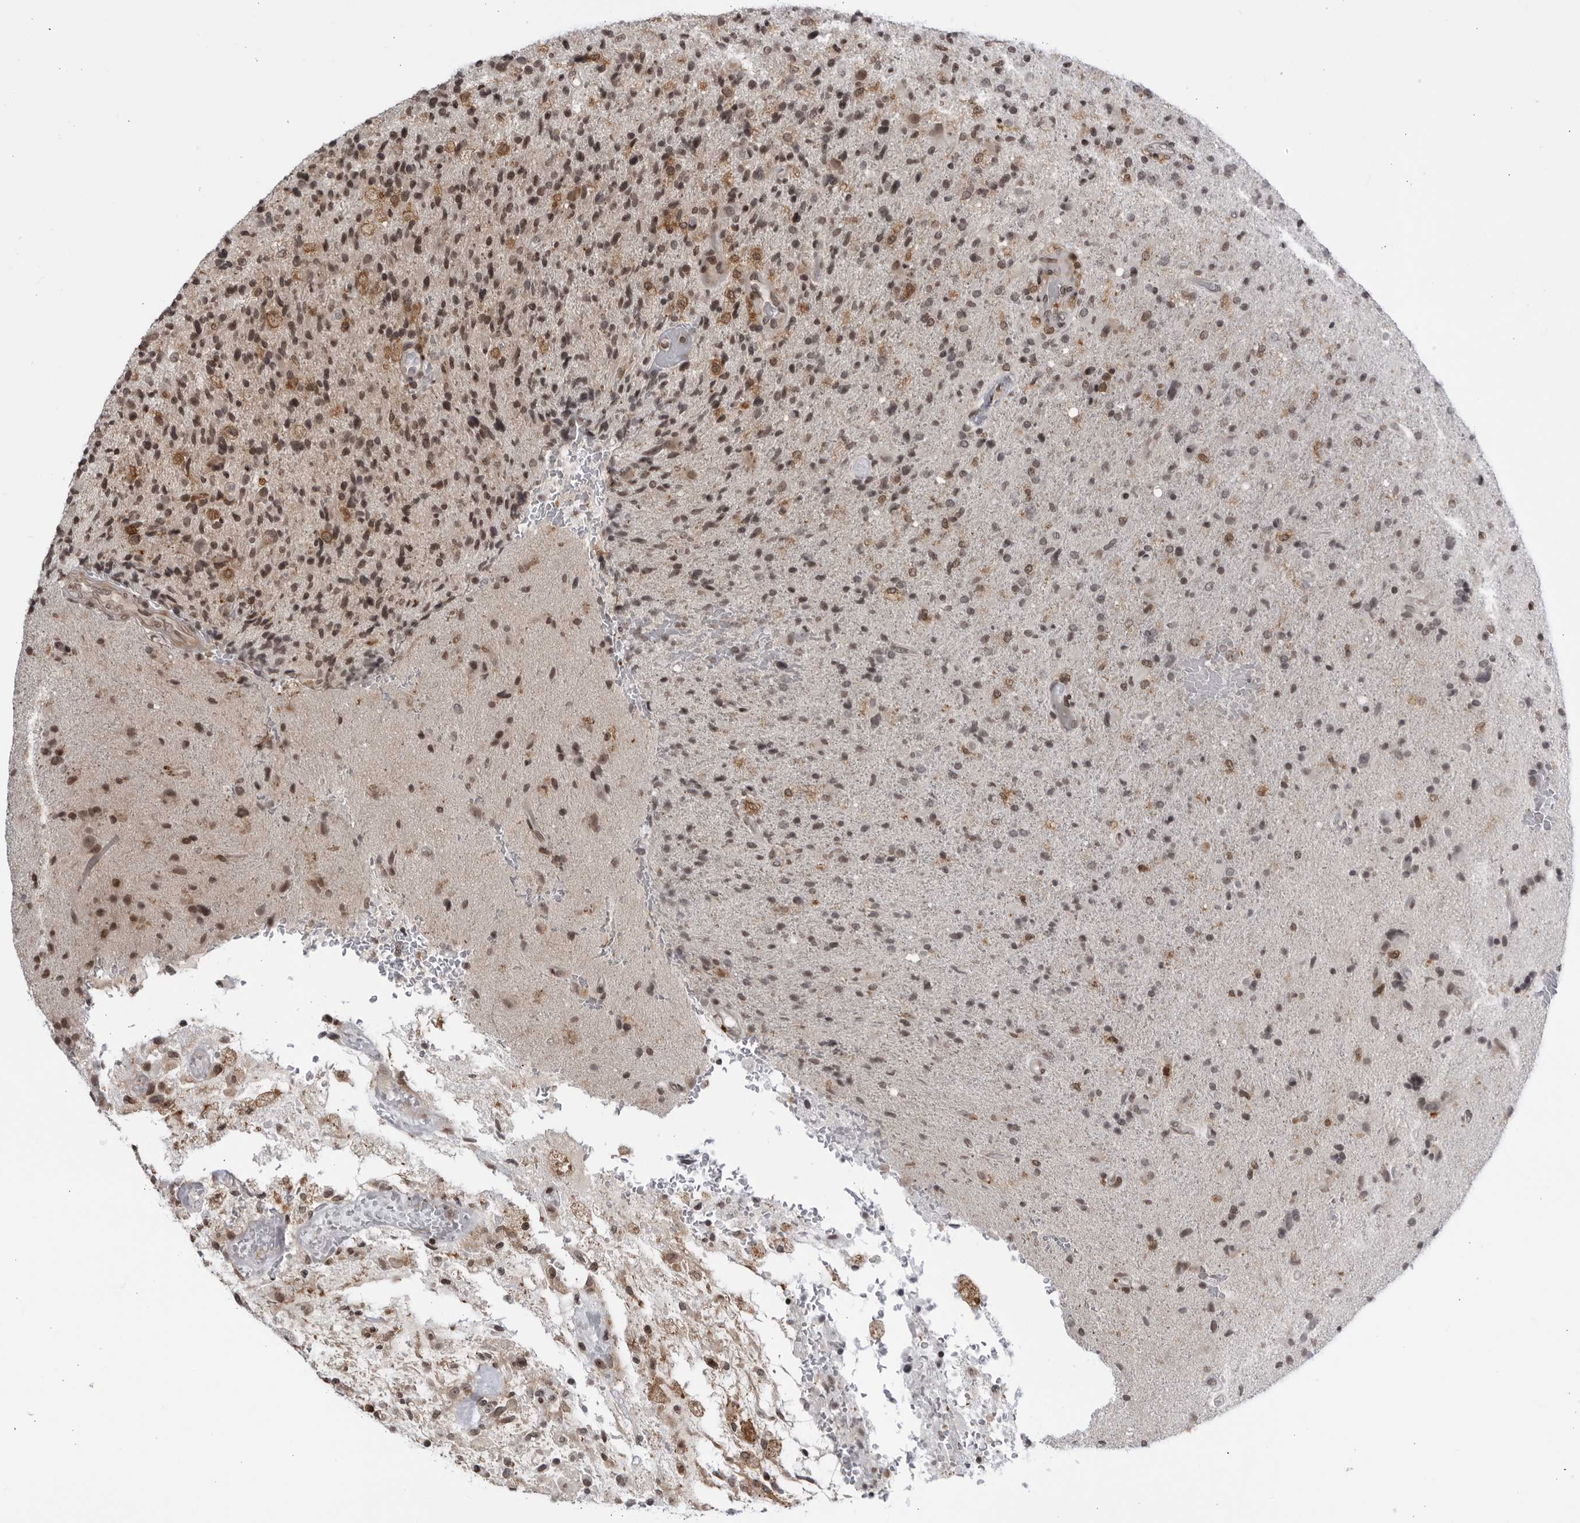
{"staining": {"intensity": "weak", "quantity": ">75%", "location": "nuclear"}, "tissue": "glioma", "cell_type": "Tumor cells", "image_type": "cancer", "snomed": [{"axis": "morphology", "description": "Glioma, malignant, High grade"}, {"axis": "topography", "description": "Brain"}], "caption": "There is low levels of weak nuclear staining in tumor cells of glioma, as demonstrated by immunohistochemical staining (brown color).", "gene": "DTL", "patient": {"sex": "male", "age": 72}}